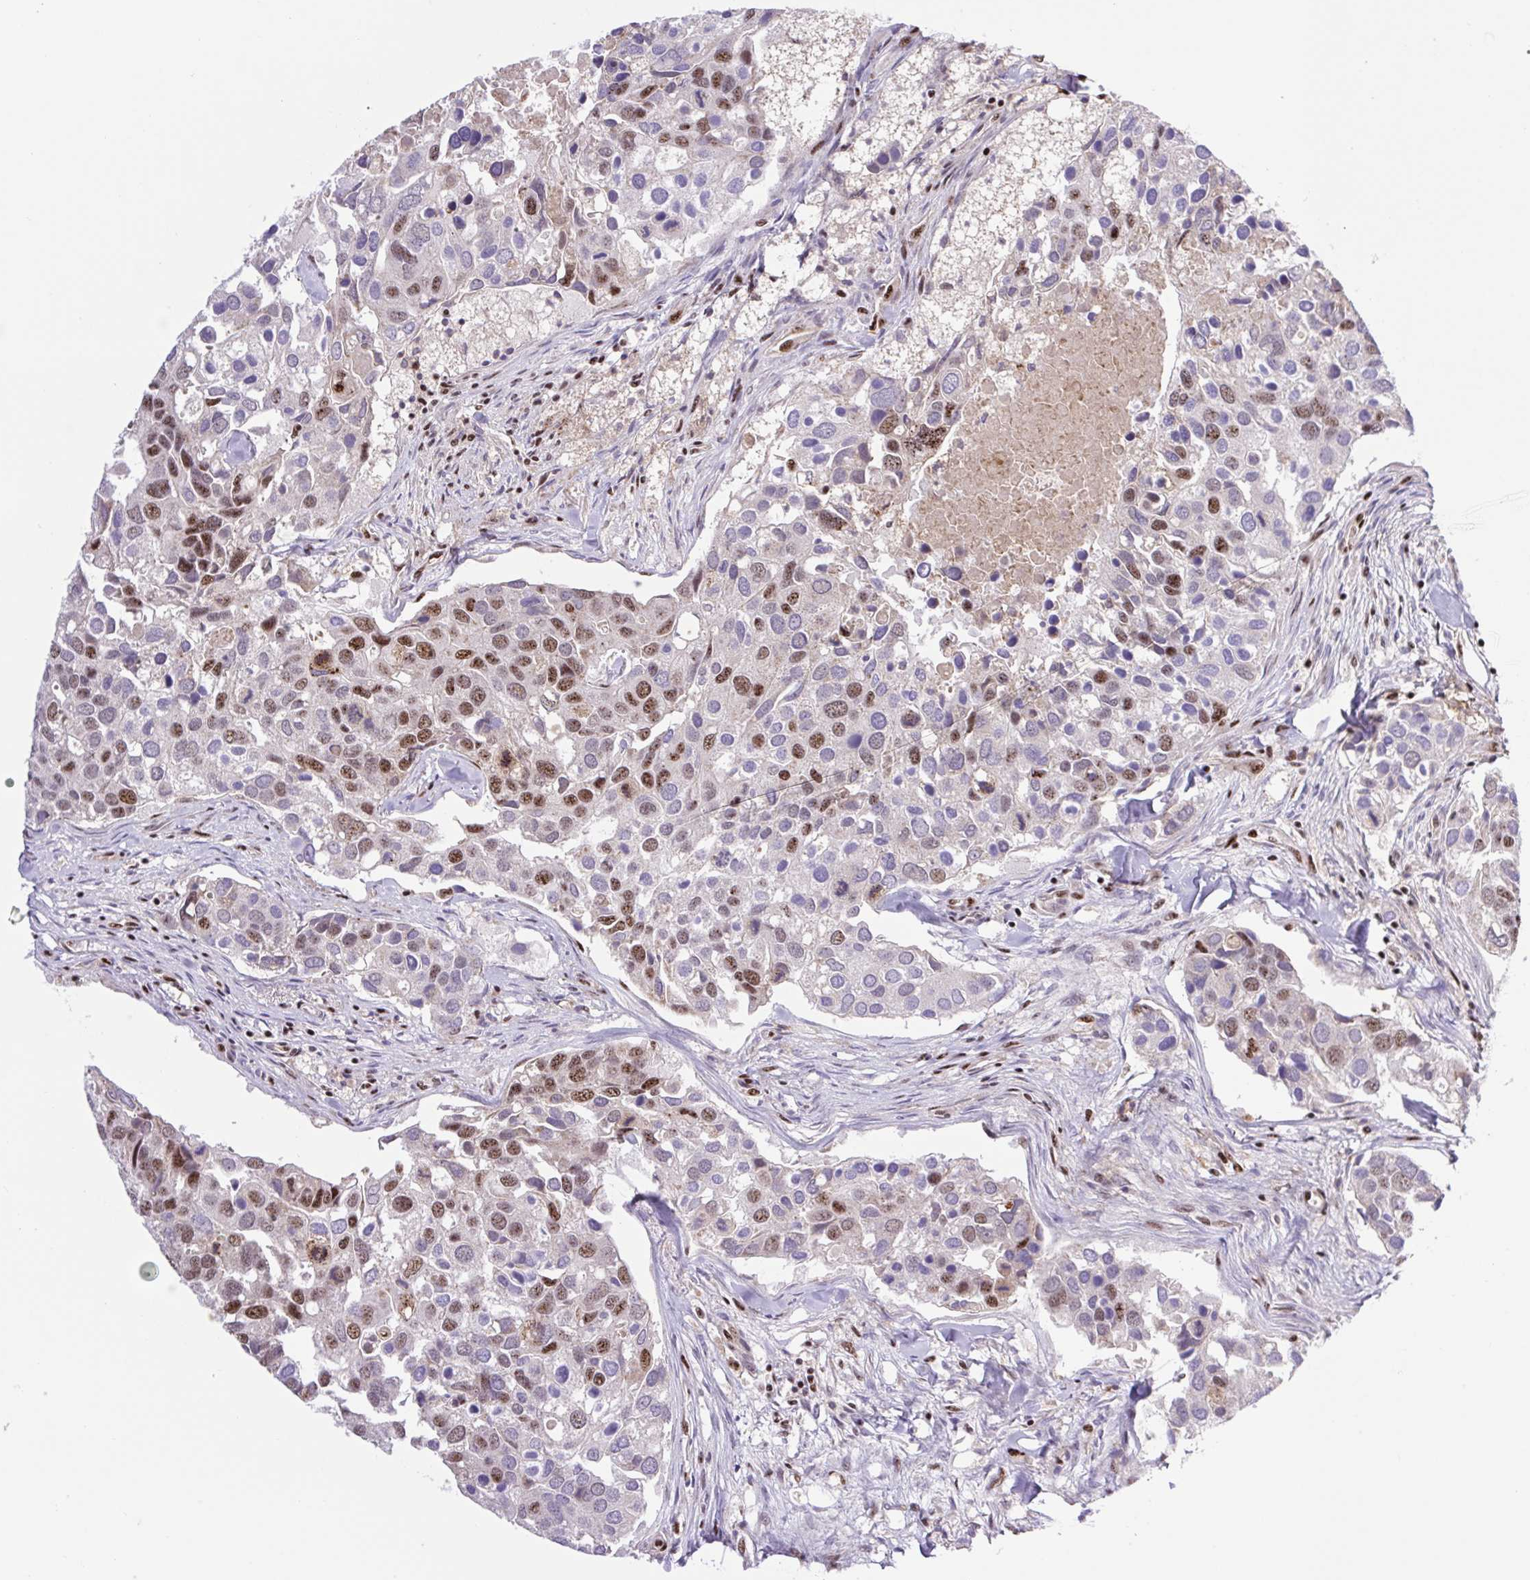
{"staining": {"intensity": "moderate", "quantity": "25%-75%", "location": "nuclear"}, "tissue": "breast cancer", "cell_type": "Tumor cells", "image_type": "cancer", "snomed": [{"axis": "morphology", "description": "Duct carcinoma"}, {"axis": "topography", "description": "Breast"}], "caption": "Invasive ductal carcinoma (breast) stained for a protein (brown) exhibits moderate nuclear positive expression in approximately 25%-75% of tumor cells.", "gene": "ERG", "patient": {"sex": "female", "age": 83}}